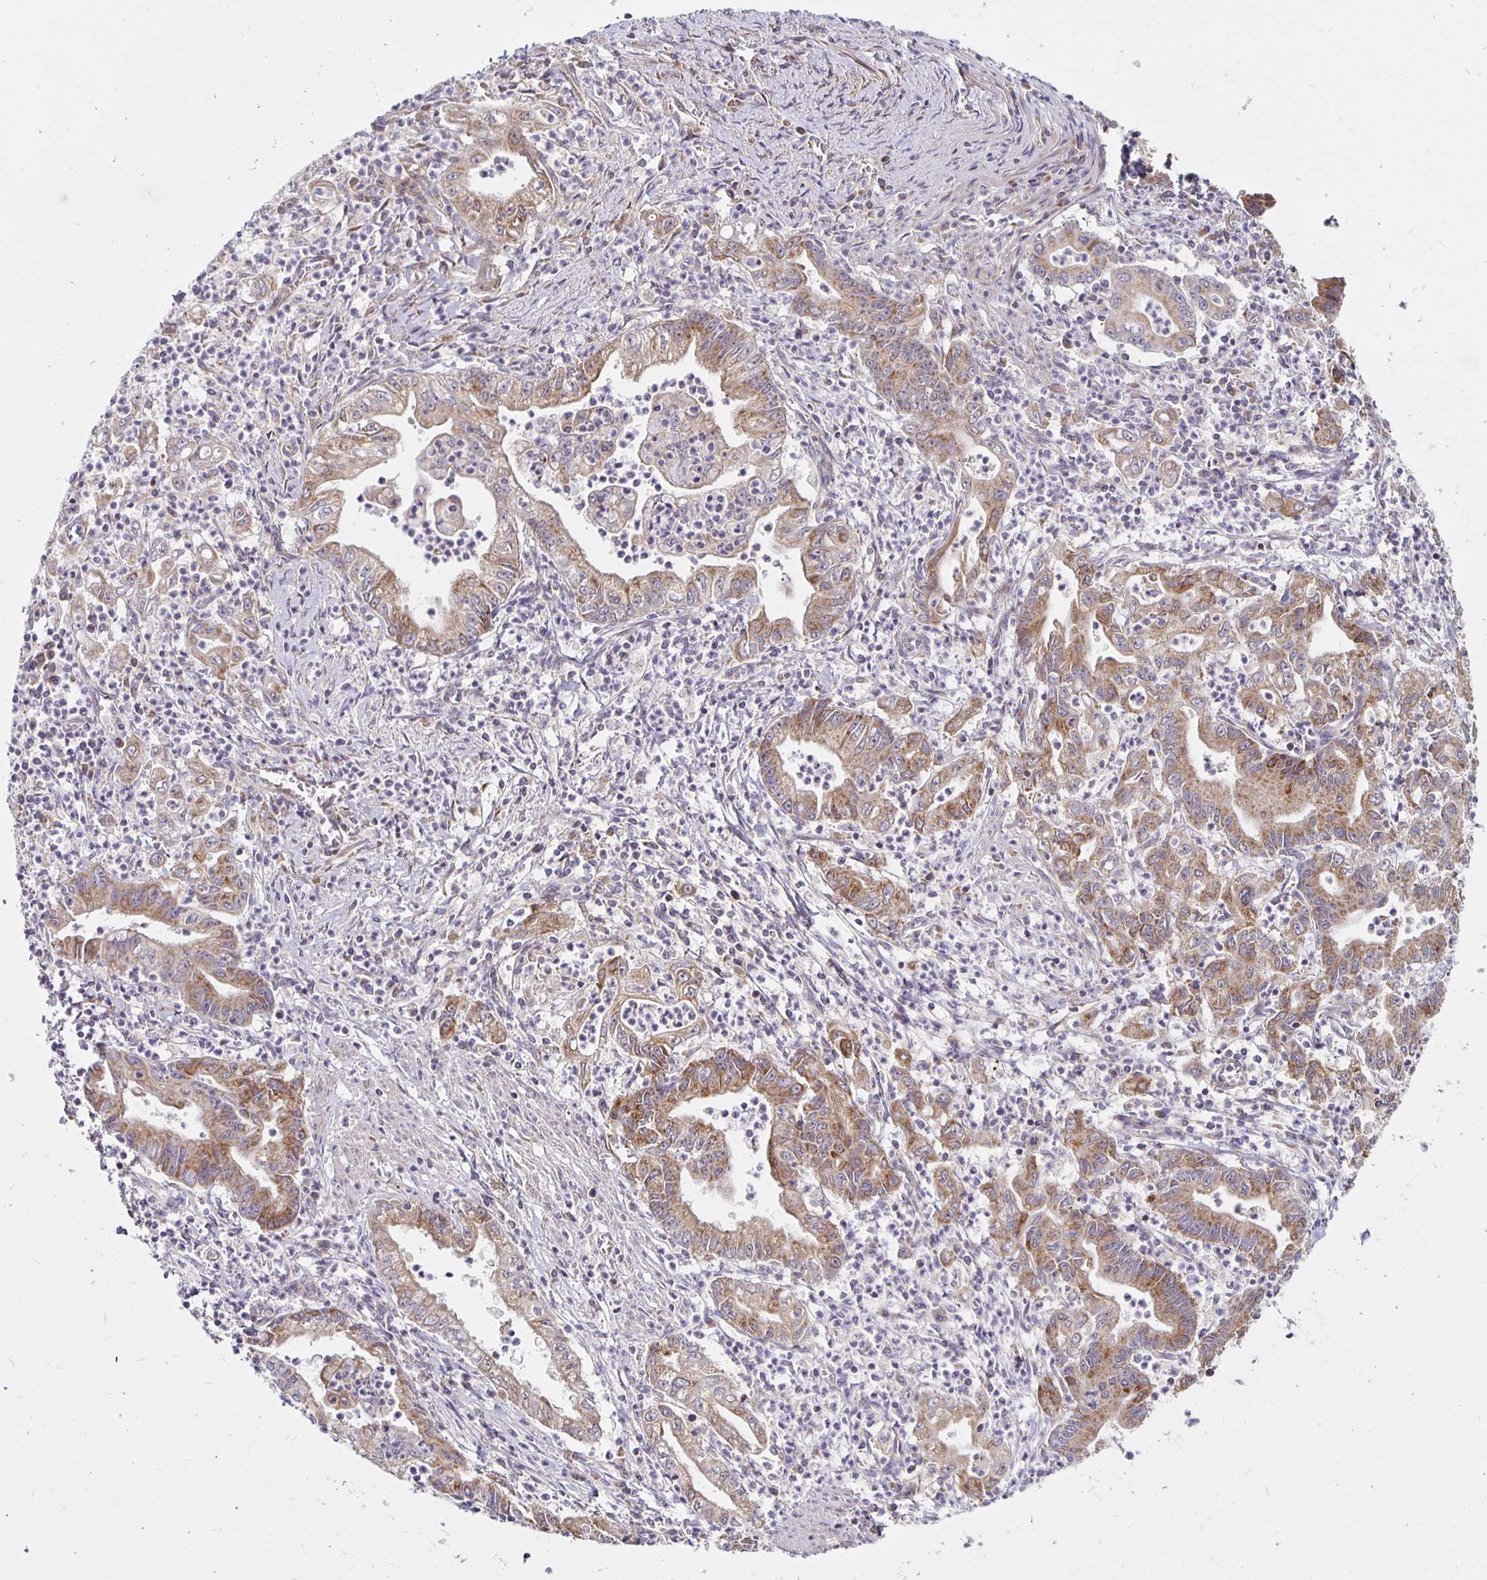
{"staining": {"intensity": "moderate", "quantity": ">75%", "location": "cytoplasmic/membranous"}, "tissue": "stomach cancer", "cell_type": "Tumor cells", "image_type": "cancer", "snomed": [{"axis": "morphology", "description": "Adenocarcinoma, NOS"}, {"axis": "topography", "description": "Stomach, upper"}], "caption": "Protein staining reveals moderate cytoplasmic/membranous expression in about >75% of tumor cells in stomach cancer (adenocarcinoma). The staining was performed using DAB (3,3'-diaminobenzidine) to visualize the protein expression in brown, while the nuclei were stained in blue with hematoxylin (Magnification: 20x).", "gene": "MRPL28", "patient": {"sex": "female", "age": 79}}